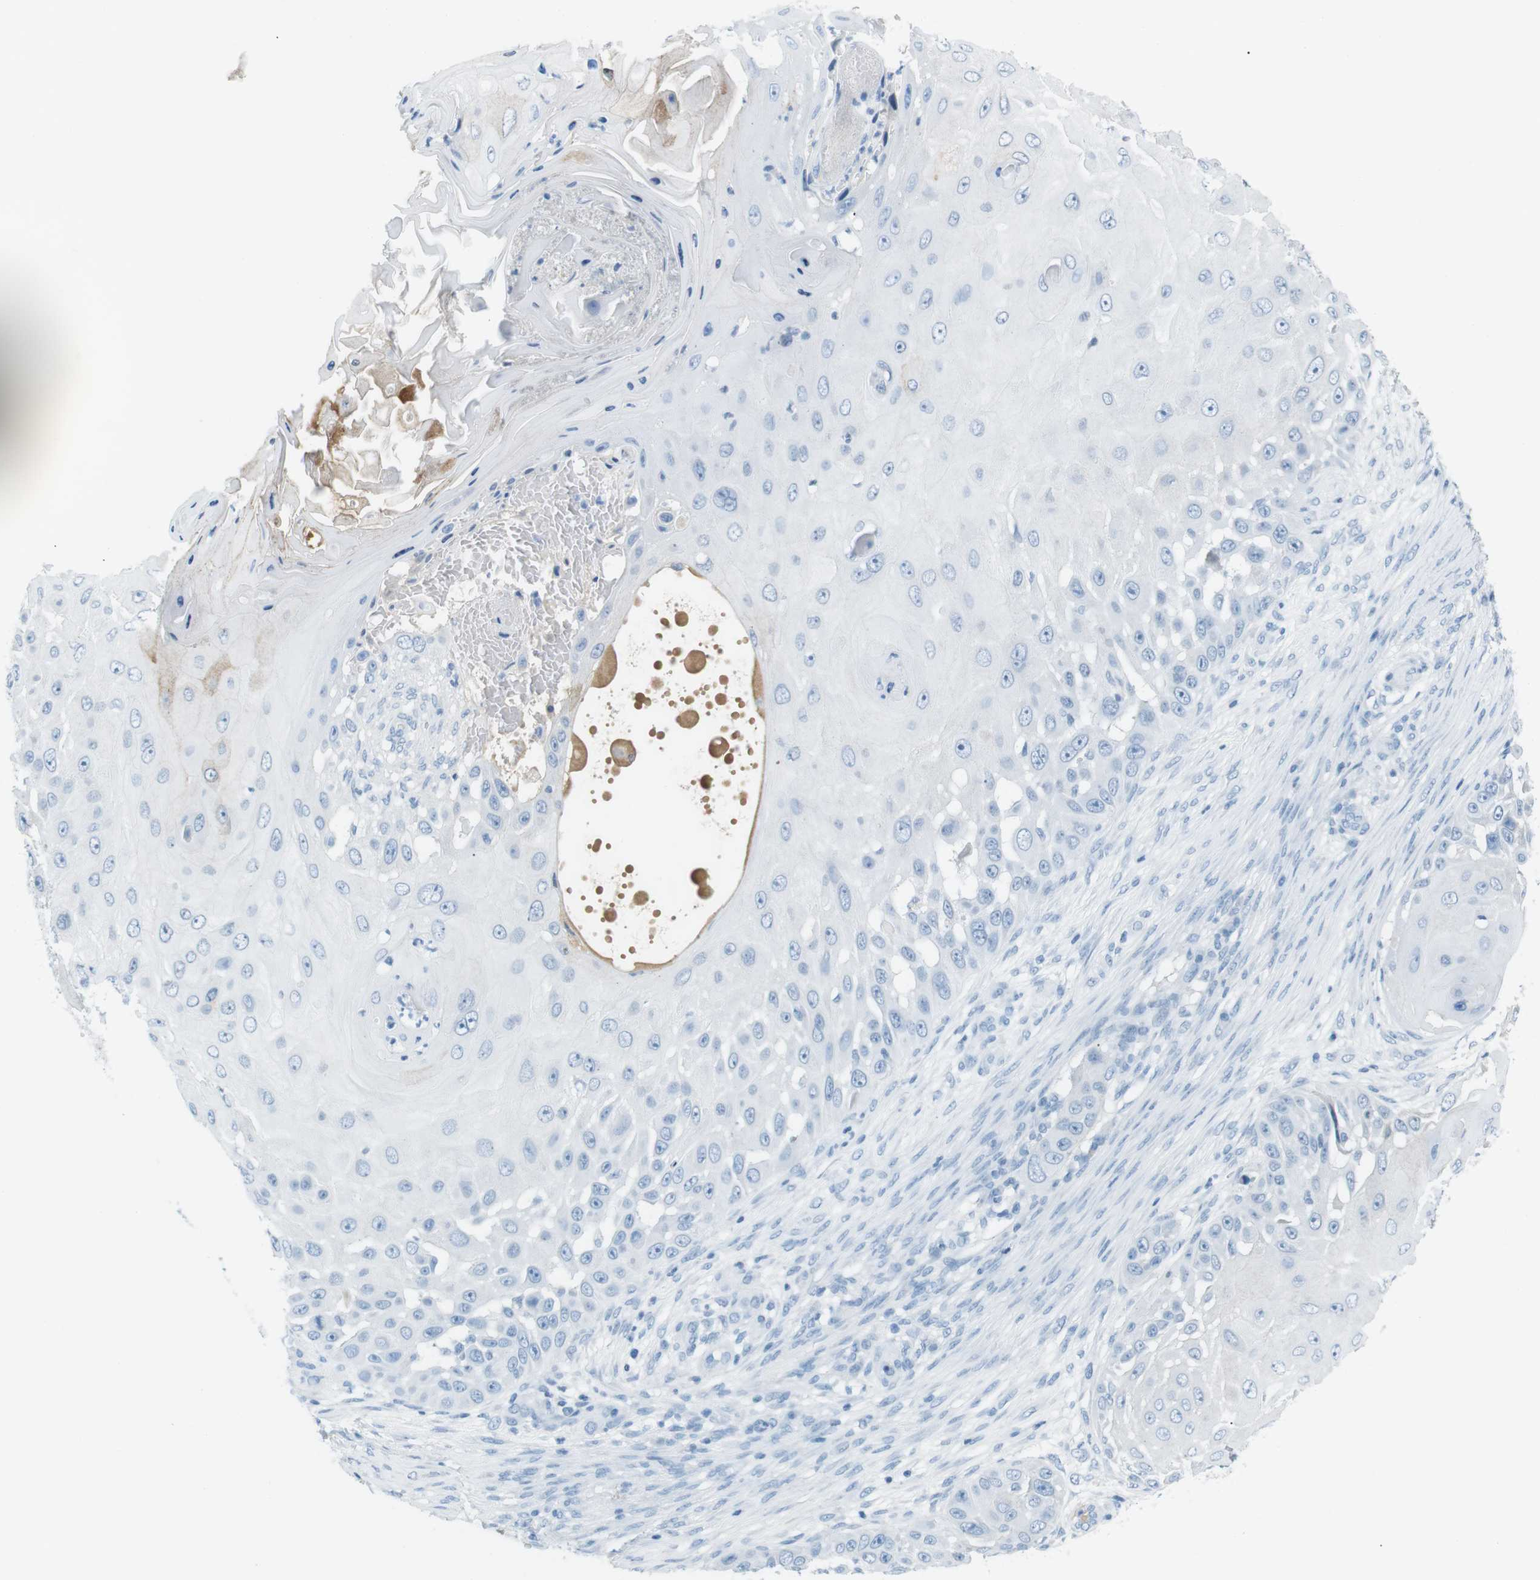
{"staining": {"intensity": "negative", "quantity": "none", "location": "none"}, "tissue": "skin cancer", "cell_type": "Tumor cells", "image_type": "cancer", "snomed": [{"axis": "morphology", "description": "Squamous cell carcinoma, NOS"}, {"axis": "topography", "description": "Skin"}], "caption": "Immunohistochemical staining of skin squamous cell carcinoma exhibits no significant staining in tumor cells.", "gene": "AZGP1", "patient": {"sex": "female", "age": 44}}